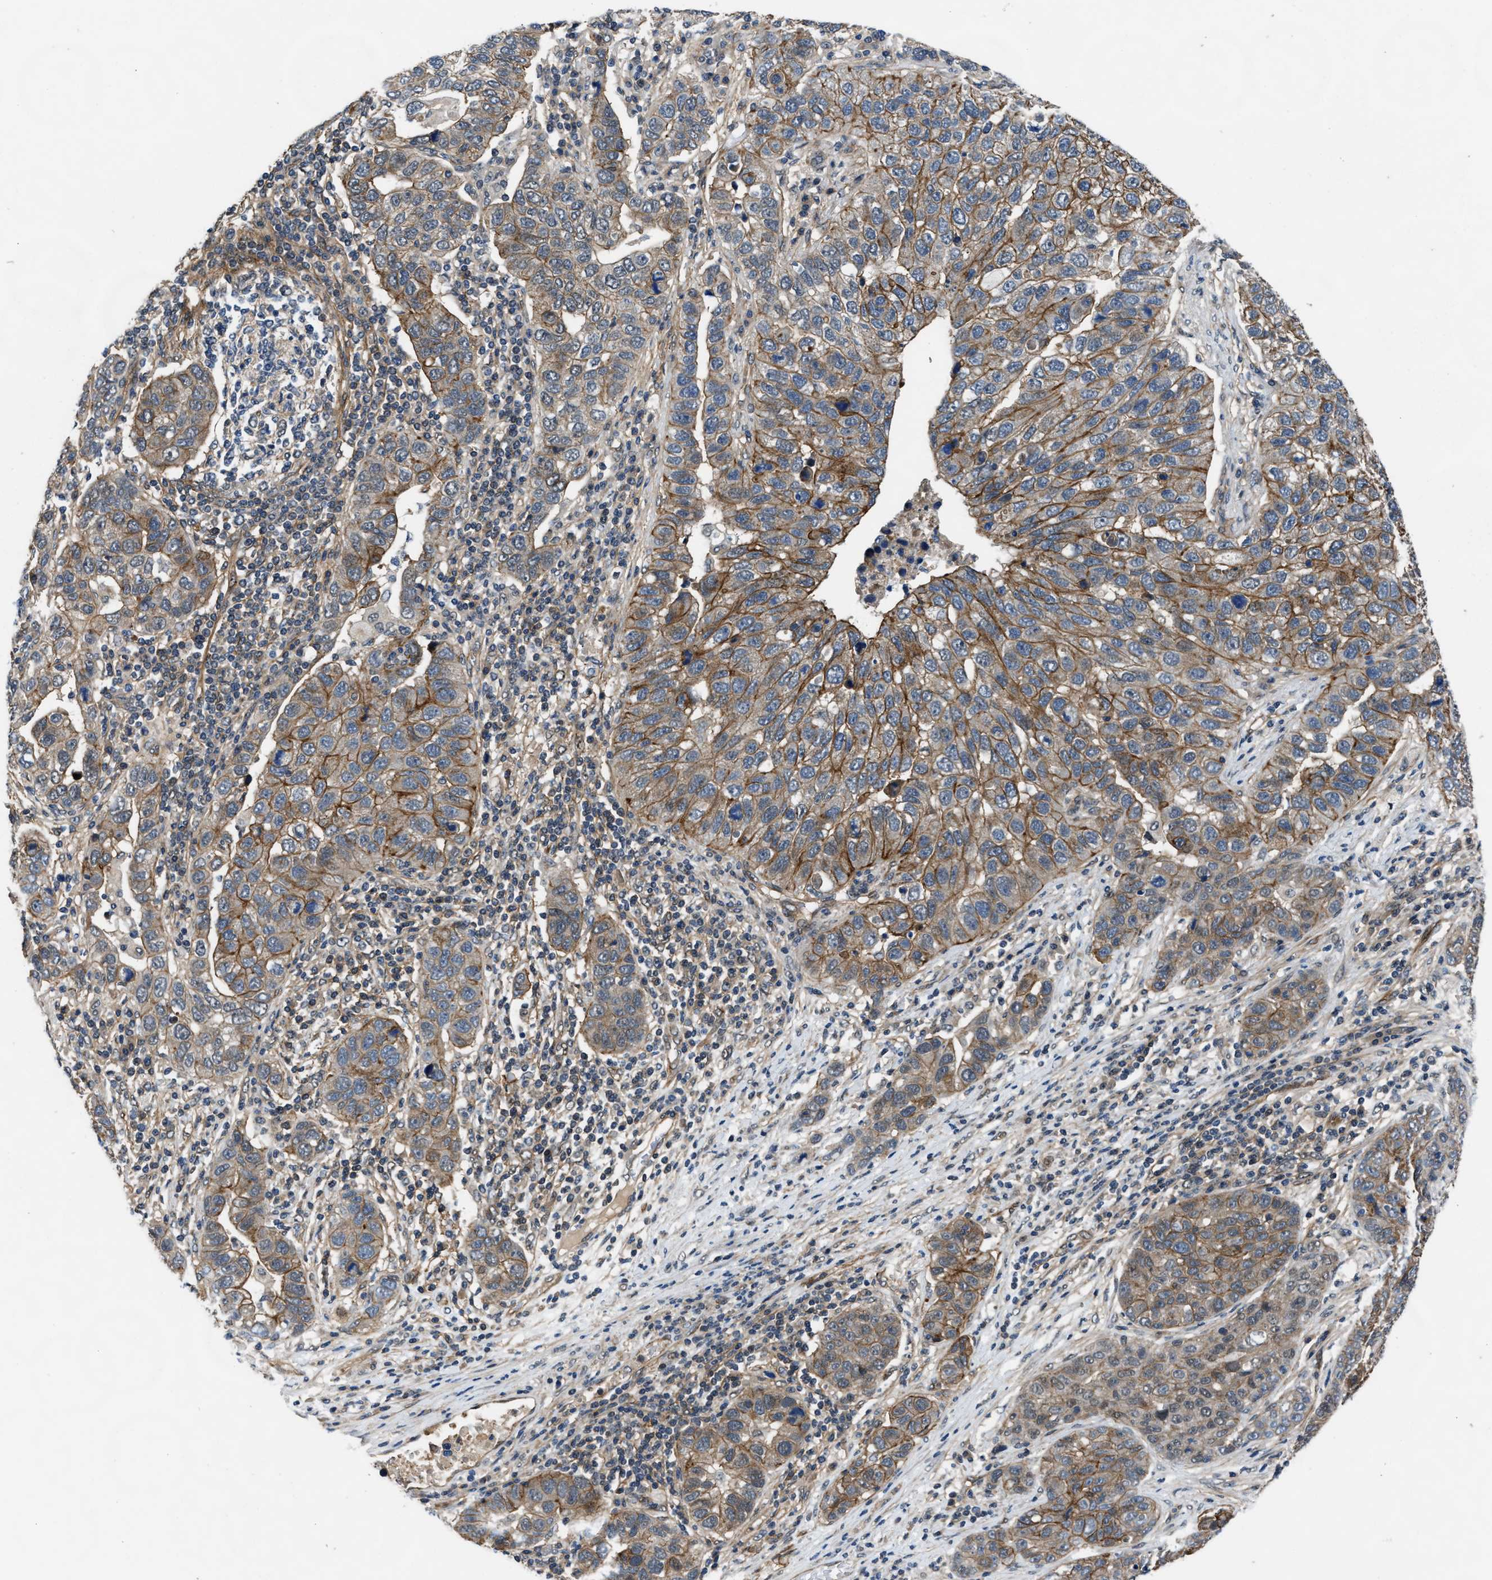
{"staining": {"intensity": "moderate", "quantity": ">75%", "location": "cytoplasmic/membranous"}, "tissue": "pancreatic cancer", "cell_type": "Tumor cells", "image_type": "cancer", "snomed": [{"axis": "morphology", "description": "Adenocarcinoma, NOS"}, {"axis": "topography", "description": "Pancreas"}], "caption": "This is a micrograph of immunohistochemistry staining of pancreatic adenocarcinoma, which shows moderate expression in the cytoplasmic/membranous of tumor cells.", "gene": "COPS2", "patient": {"sex": "female", "age": 61}}